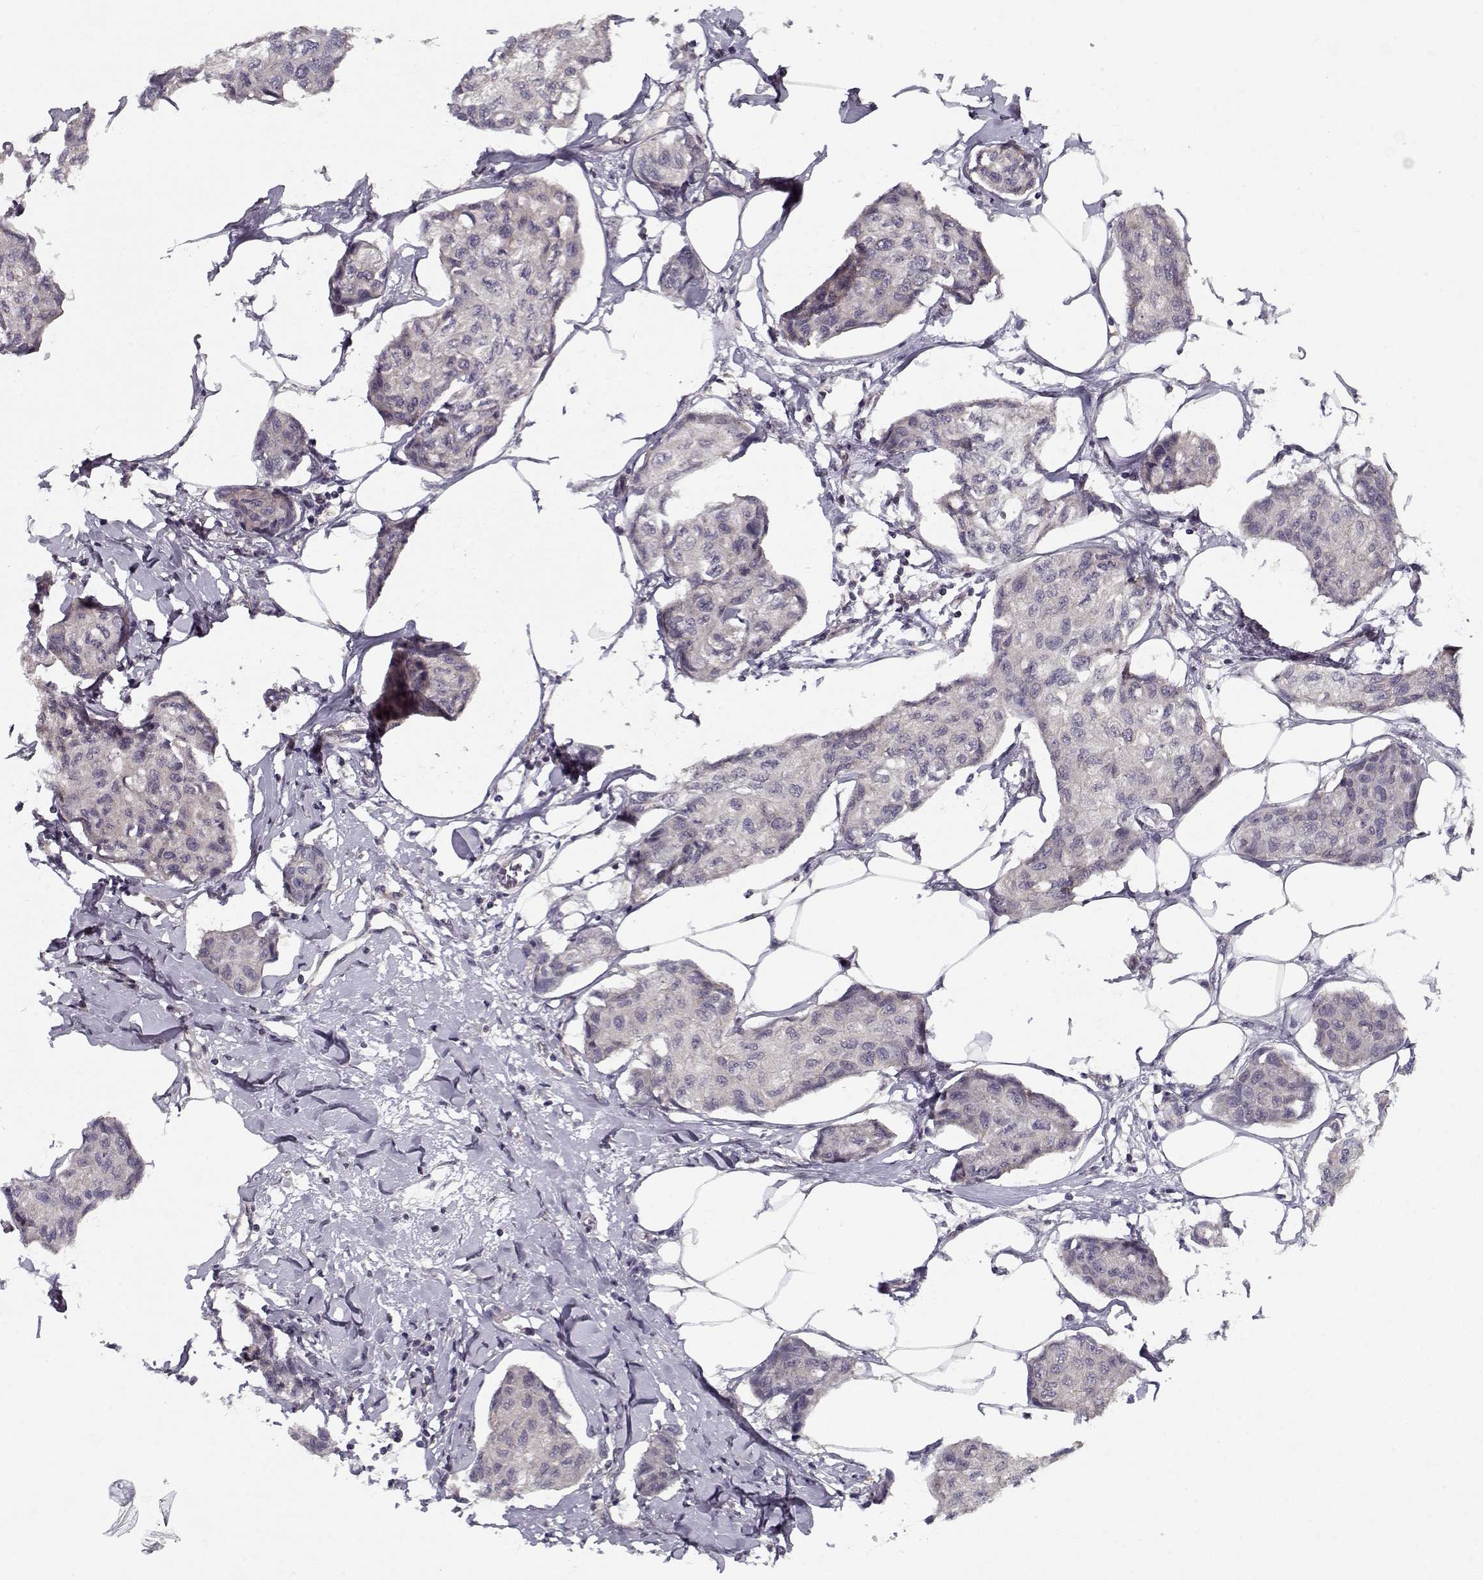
{"staining": {"intensity": "negative", "quantity": "none", "location": "none"}, "tissue": "breast cancer", "cell_type": "Tumor cells", "image_type": "cancer", "snomed": [{"axis": "morphology", "description": "Duct carcinoma"}, {"axis": "topography", "description": "Breast"}], "caption": "Tumor cells show no significant expression in breast invasive ductal carcinoma.", "gene": "TESPA1", "patient": {"sex": "female", "age": 80}}